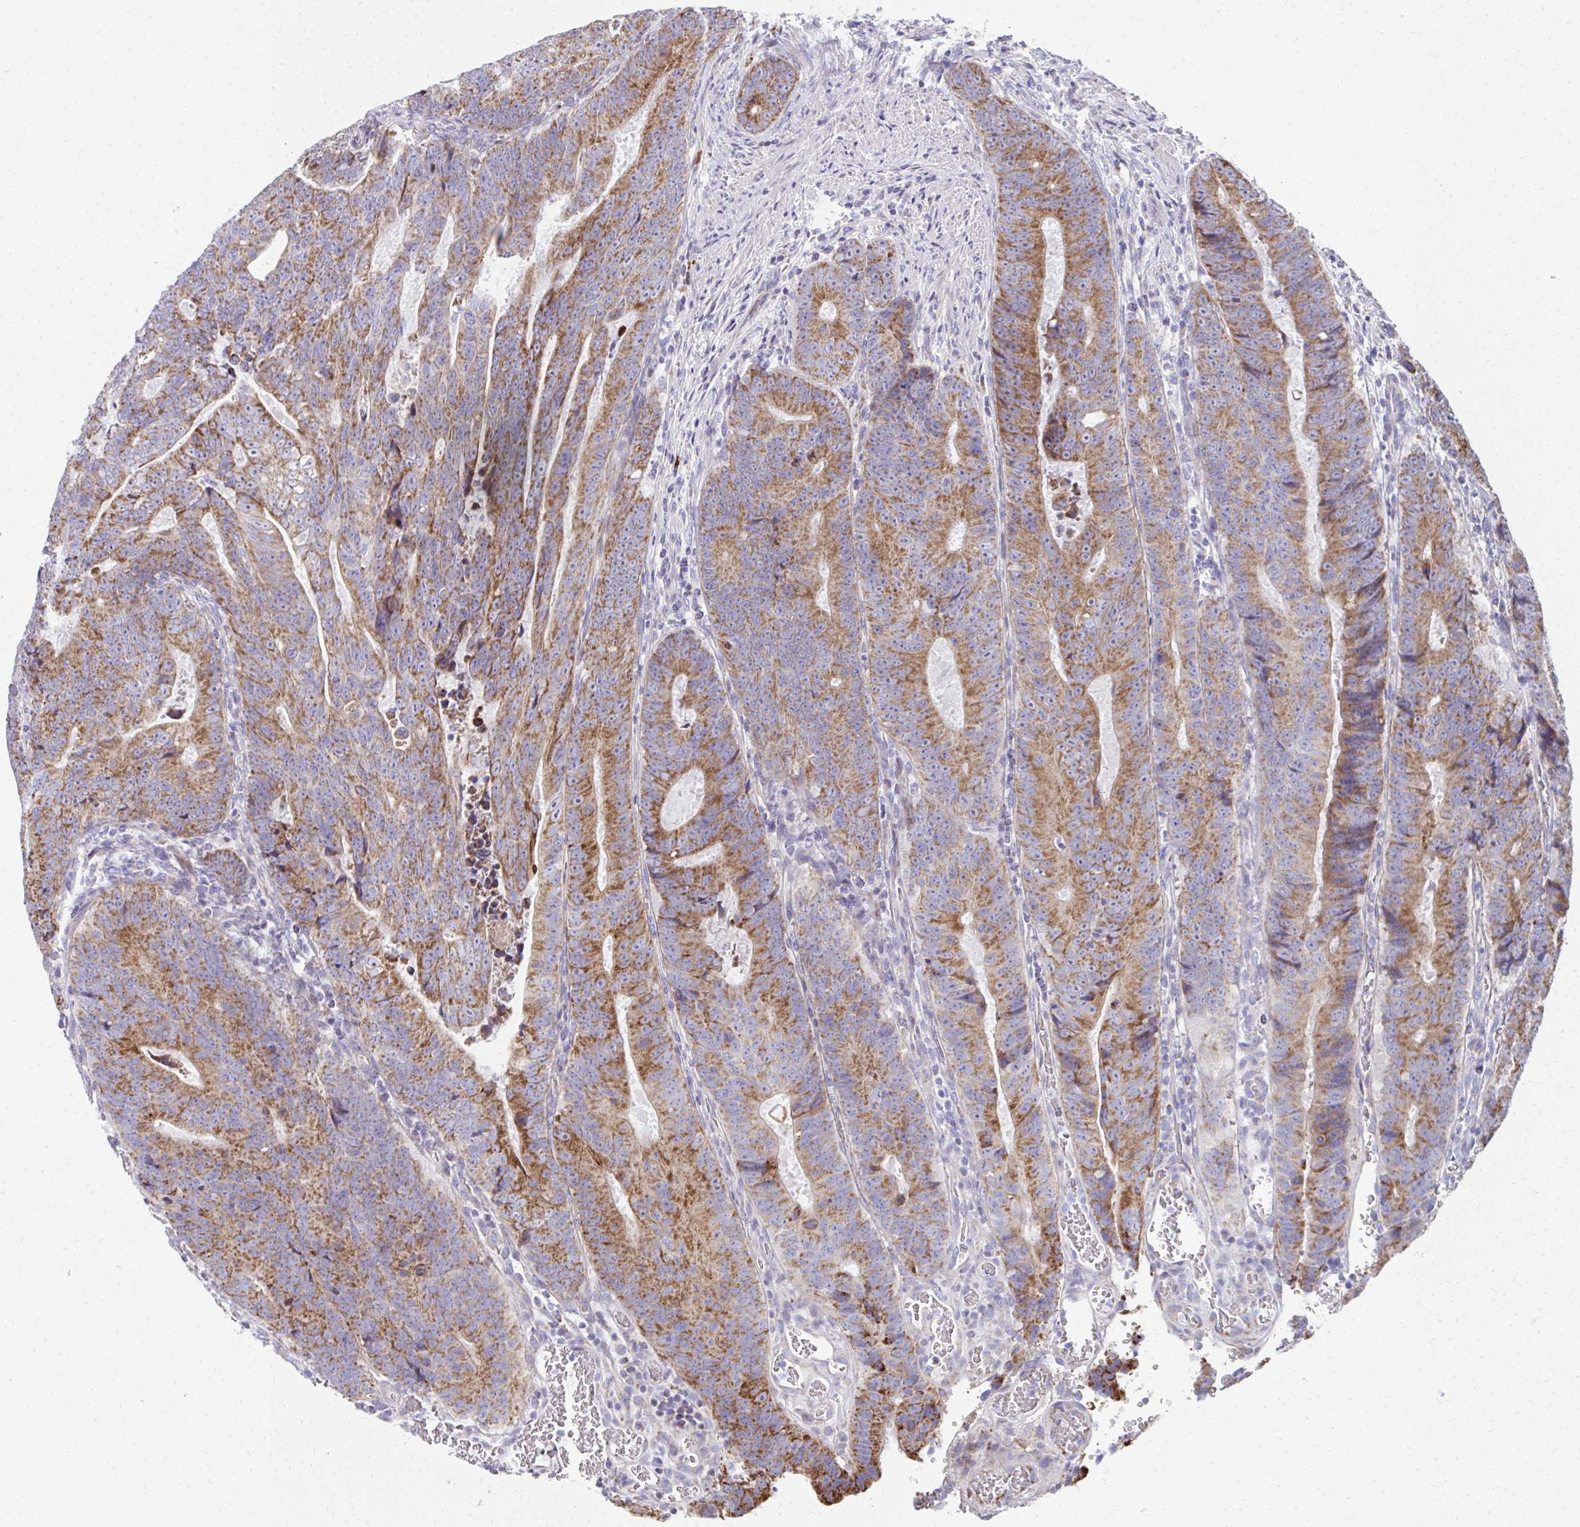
{"staining": {"intensity": "moderate", "quantity": ">75%", "location": "cytoplasmic/membranous"}, "tissue": "colorectal cancer", "cell_type": "Tumor cells", "image_type": "cancer", "snomed": [{"axis": "morphology", "description": "Adenocarcinoma, NOS"}, {"axis": "topography", "description": "Colon"}], "caption": "Approximately >75% of tumor cells in colorectal cancer reveal moderate cytoplasmic/membranous protein expression as visualized by brown immunohistochemical staining.", "gene": "IL37", "patient": {"sex": "female", "age": 48}}